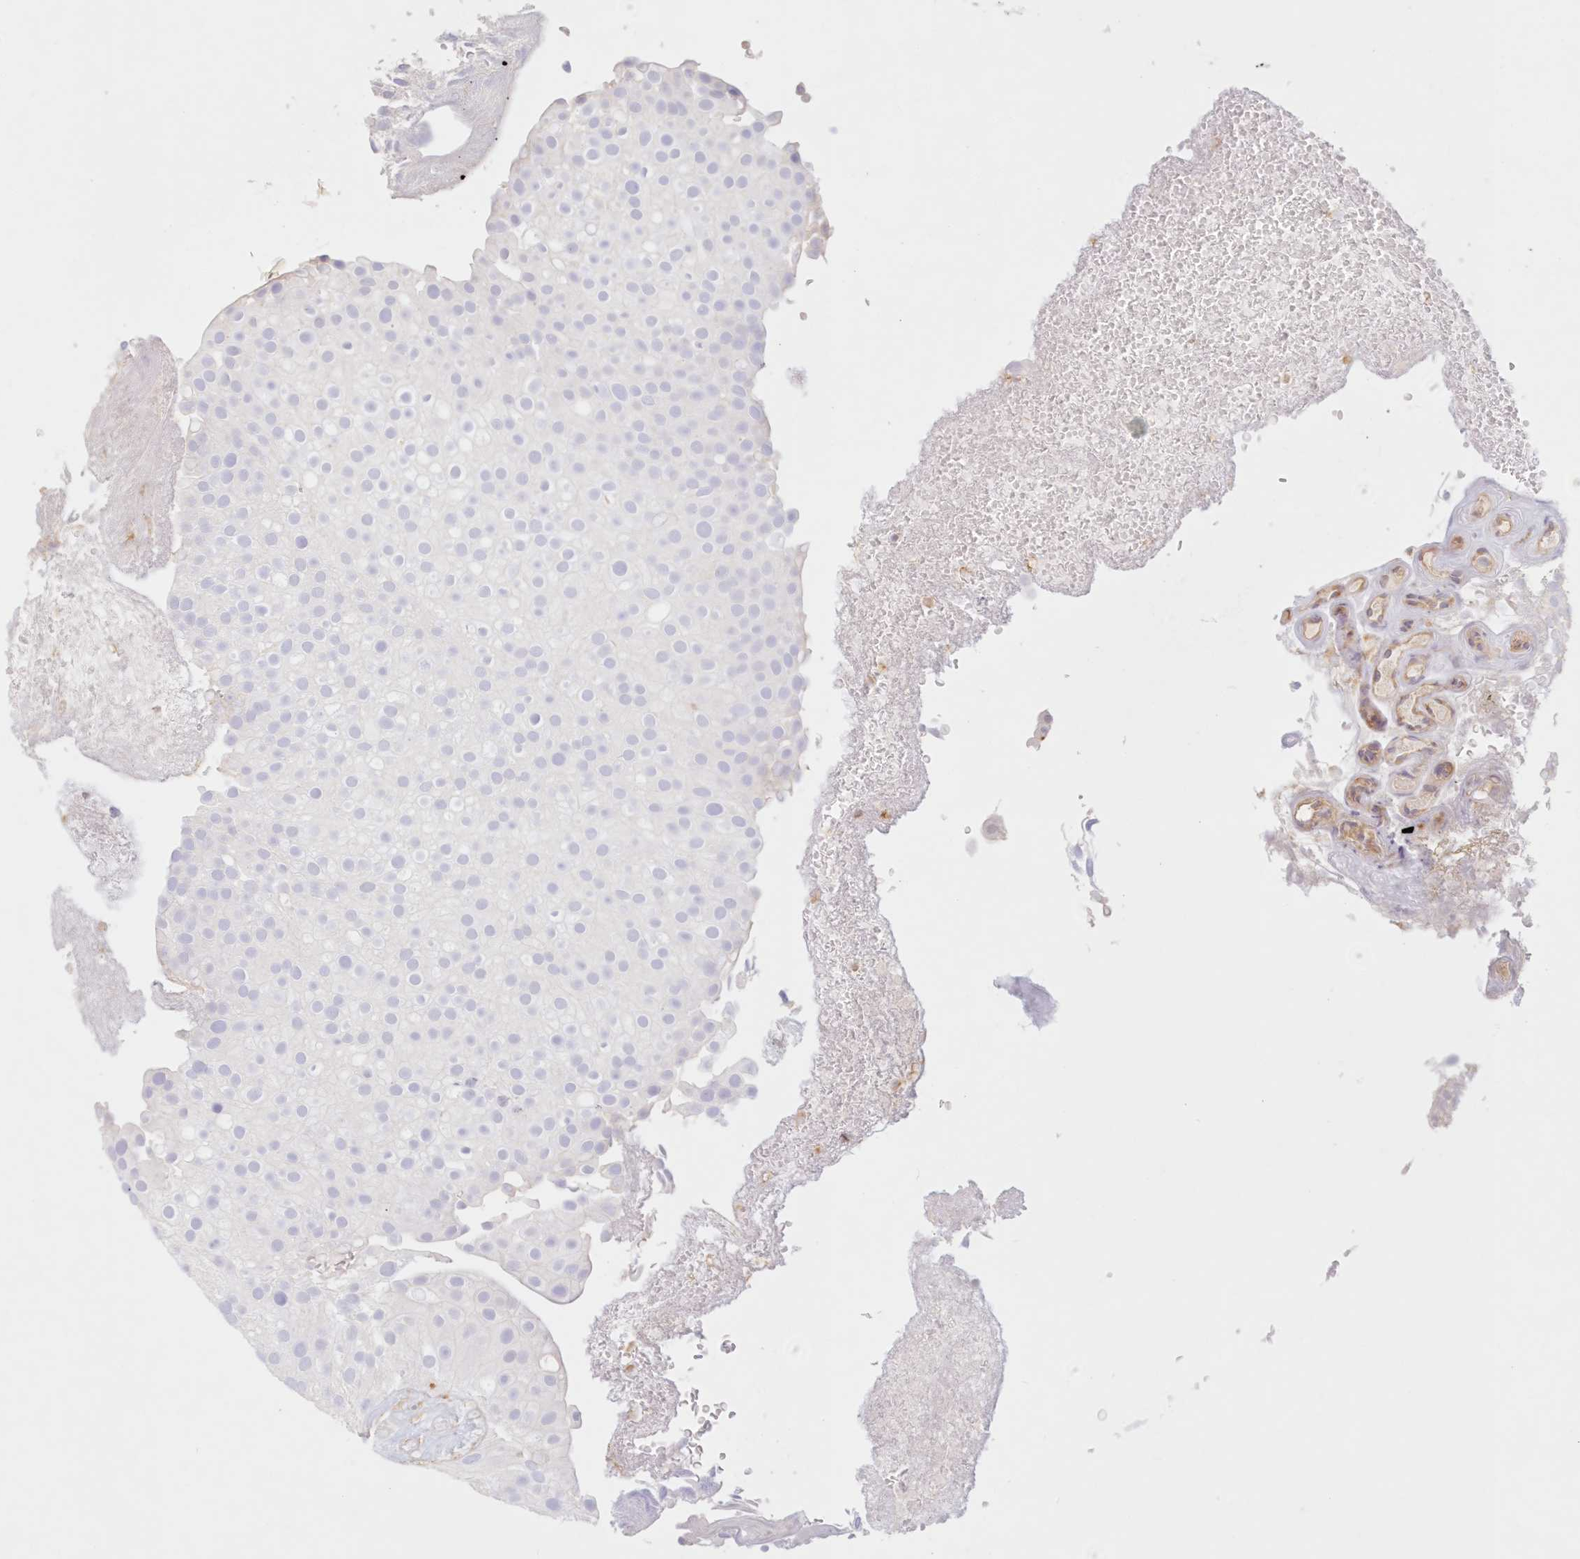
{"staining": {"intensity": "negative", "quantity": "none", "location": "none"}, "tissue": "urothelial cancer", "cell_type": "Tumor cells", "image_type": "cancer", "snomed": [{"axis": "morphology", "description": "Urothelial carcinoma, Low grade"}, {"axis": "topography", "description": "Urinary bladder"}], "caption": "Protein analysis of low-grade urothelial carcinoma shows no significant positivity in tumor cells.", "gene": "DMRTB1", "patient": {"sex": "male", "age": 78}}